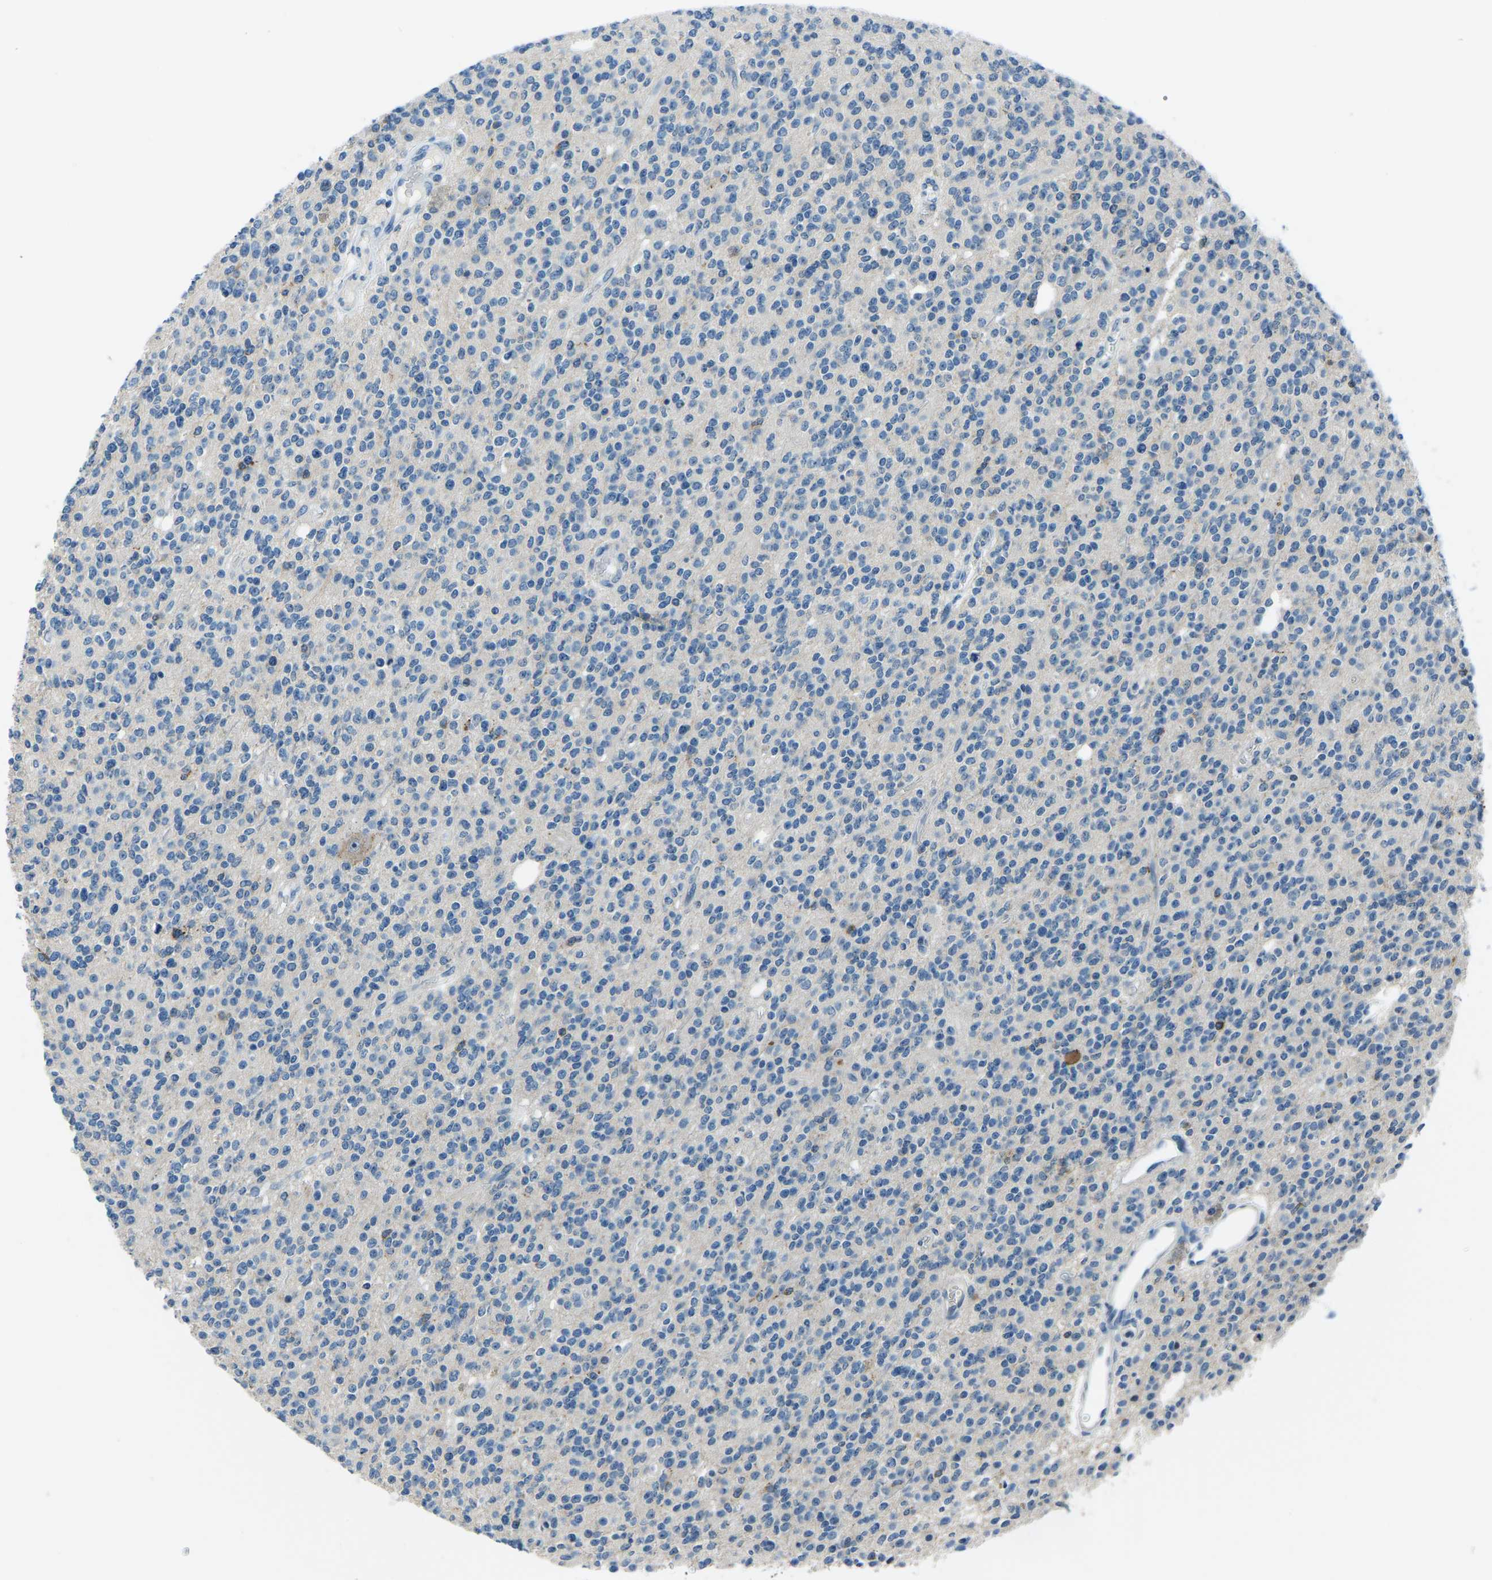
{"staining": {"intensity": "negative", "quantity": "none", "location": "none"}, "tissue": "glioma", "cell_type": "Tumor cells", "image_type": "cancer", "snomed": [{"axis": "morphology", "description": "Glioma, malignant, High grade"}, {"axis": "topography", "description": "Brain"}], "caption": "This is an immunohistochemistry (IHC) micrograph of human malignant glioma (high-grade). There is no expression in tumor cells.", "gene": "RRP1", "patient": {"sex": "male", "age": 34}}